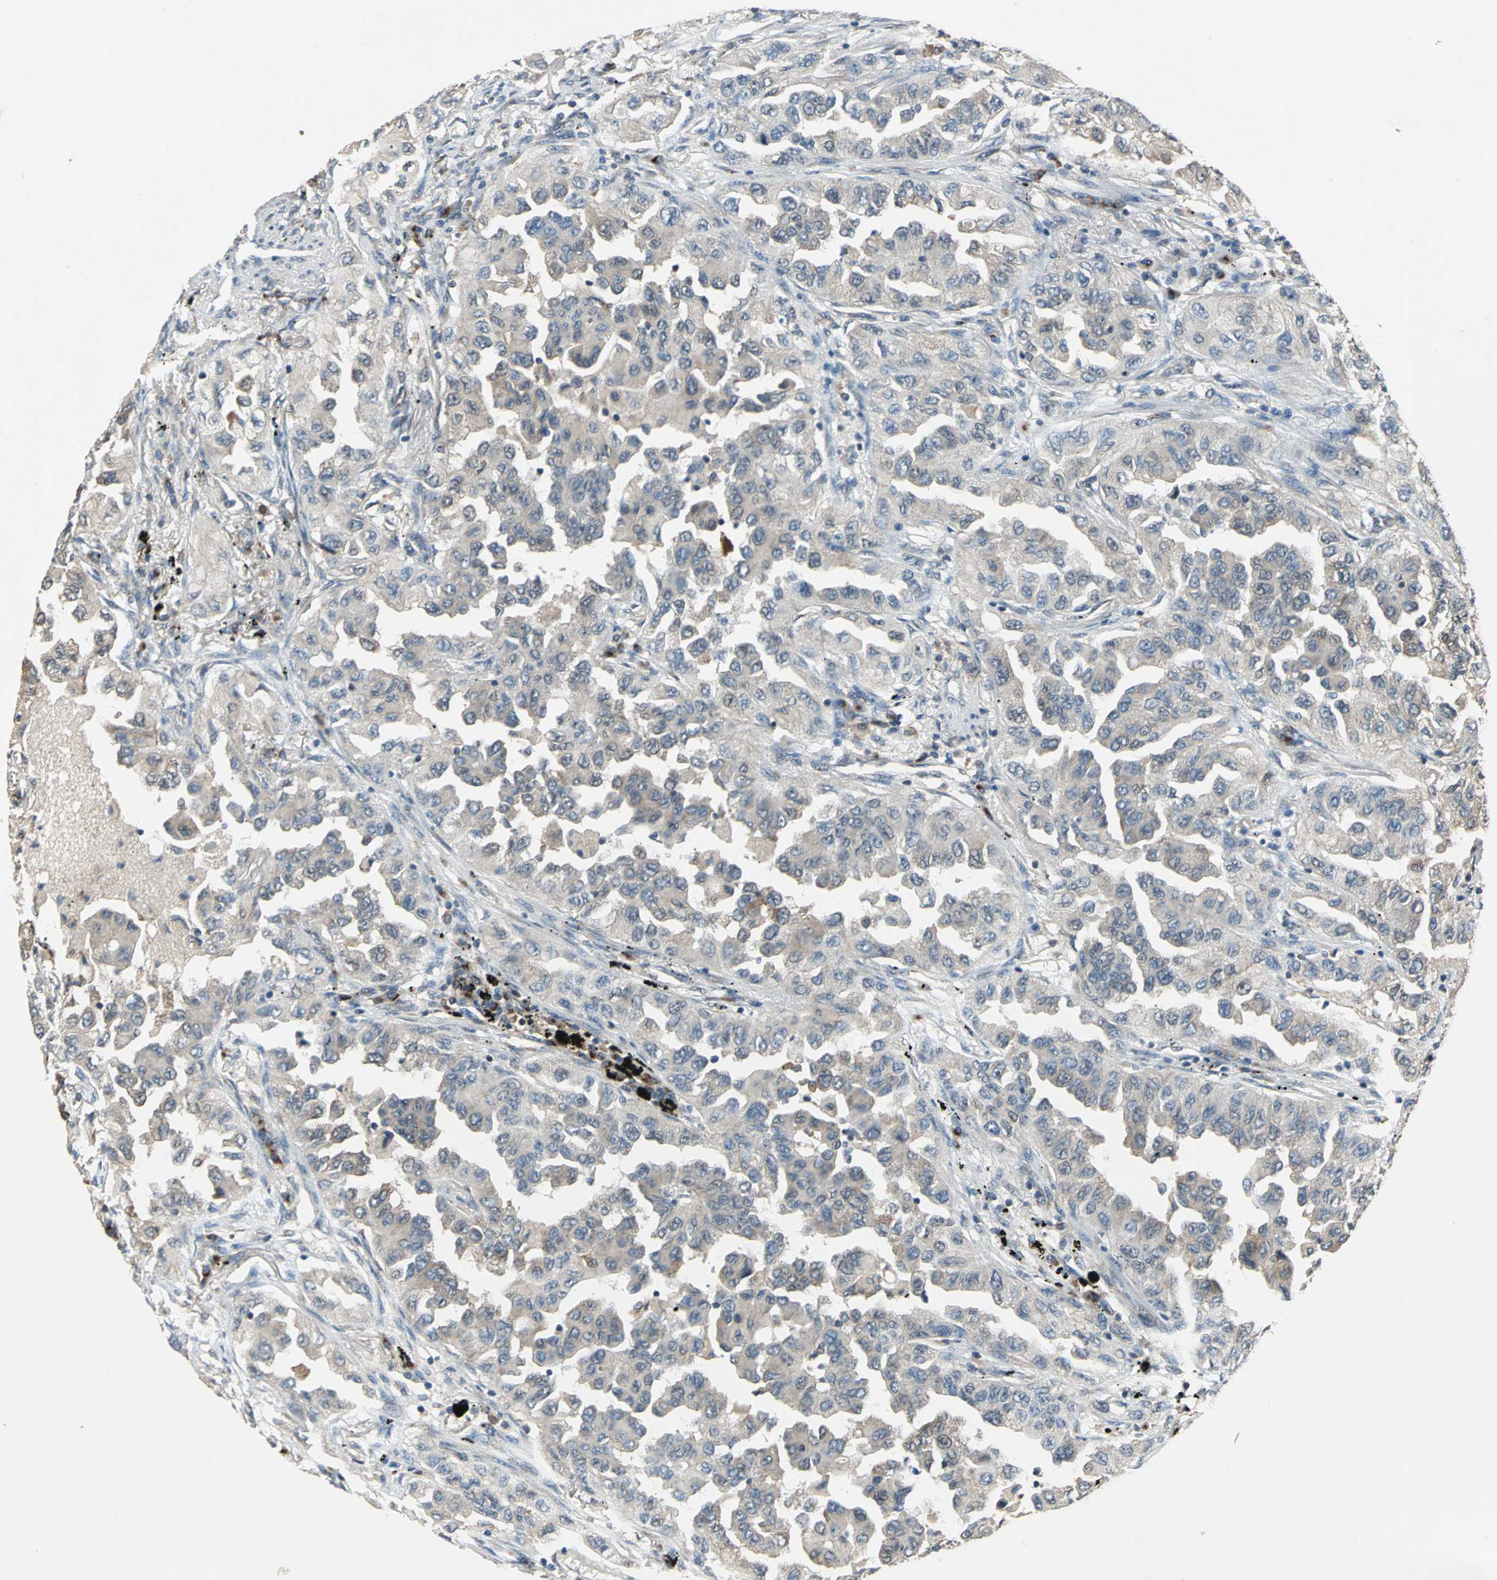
{"staining": {"intensity": "moderate", "quantity": ">75%", "location": "cytoplasmic/membranous"}, "tissue": "lung cancer", "cell_type": "Tumor cells", "image_type": "cancer", "snomed": [{"axis": "morphology", "description": "Adenocarcinoma, NOS"}, {"axis": "topography", "description": "Lung"}], "caption": "IHC image of human lung adenocarcinoma stained for a protein (brown), which reveals medium levels of moderate cytoplasmic/membranous expression in approximately >75% of tumor cells.", "gene": "NFKBIE", "patient": {"sex": "female", "age": 65}}